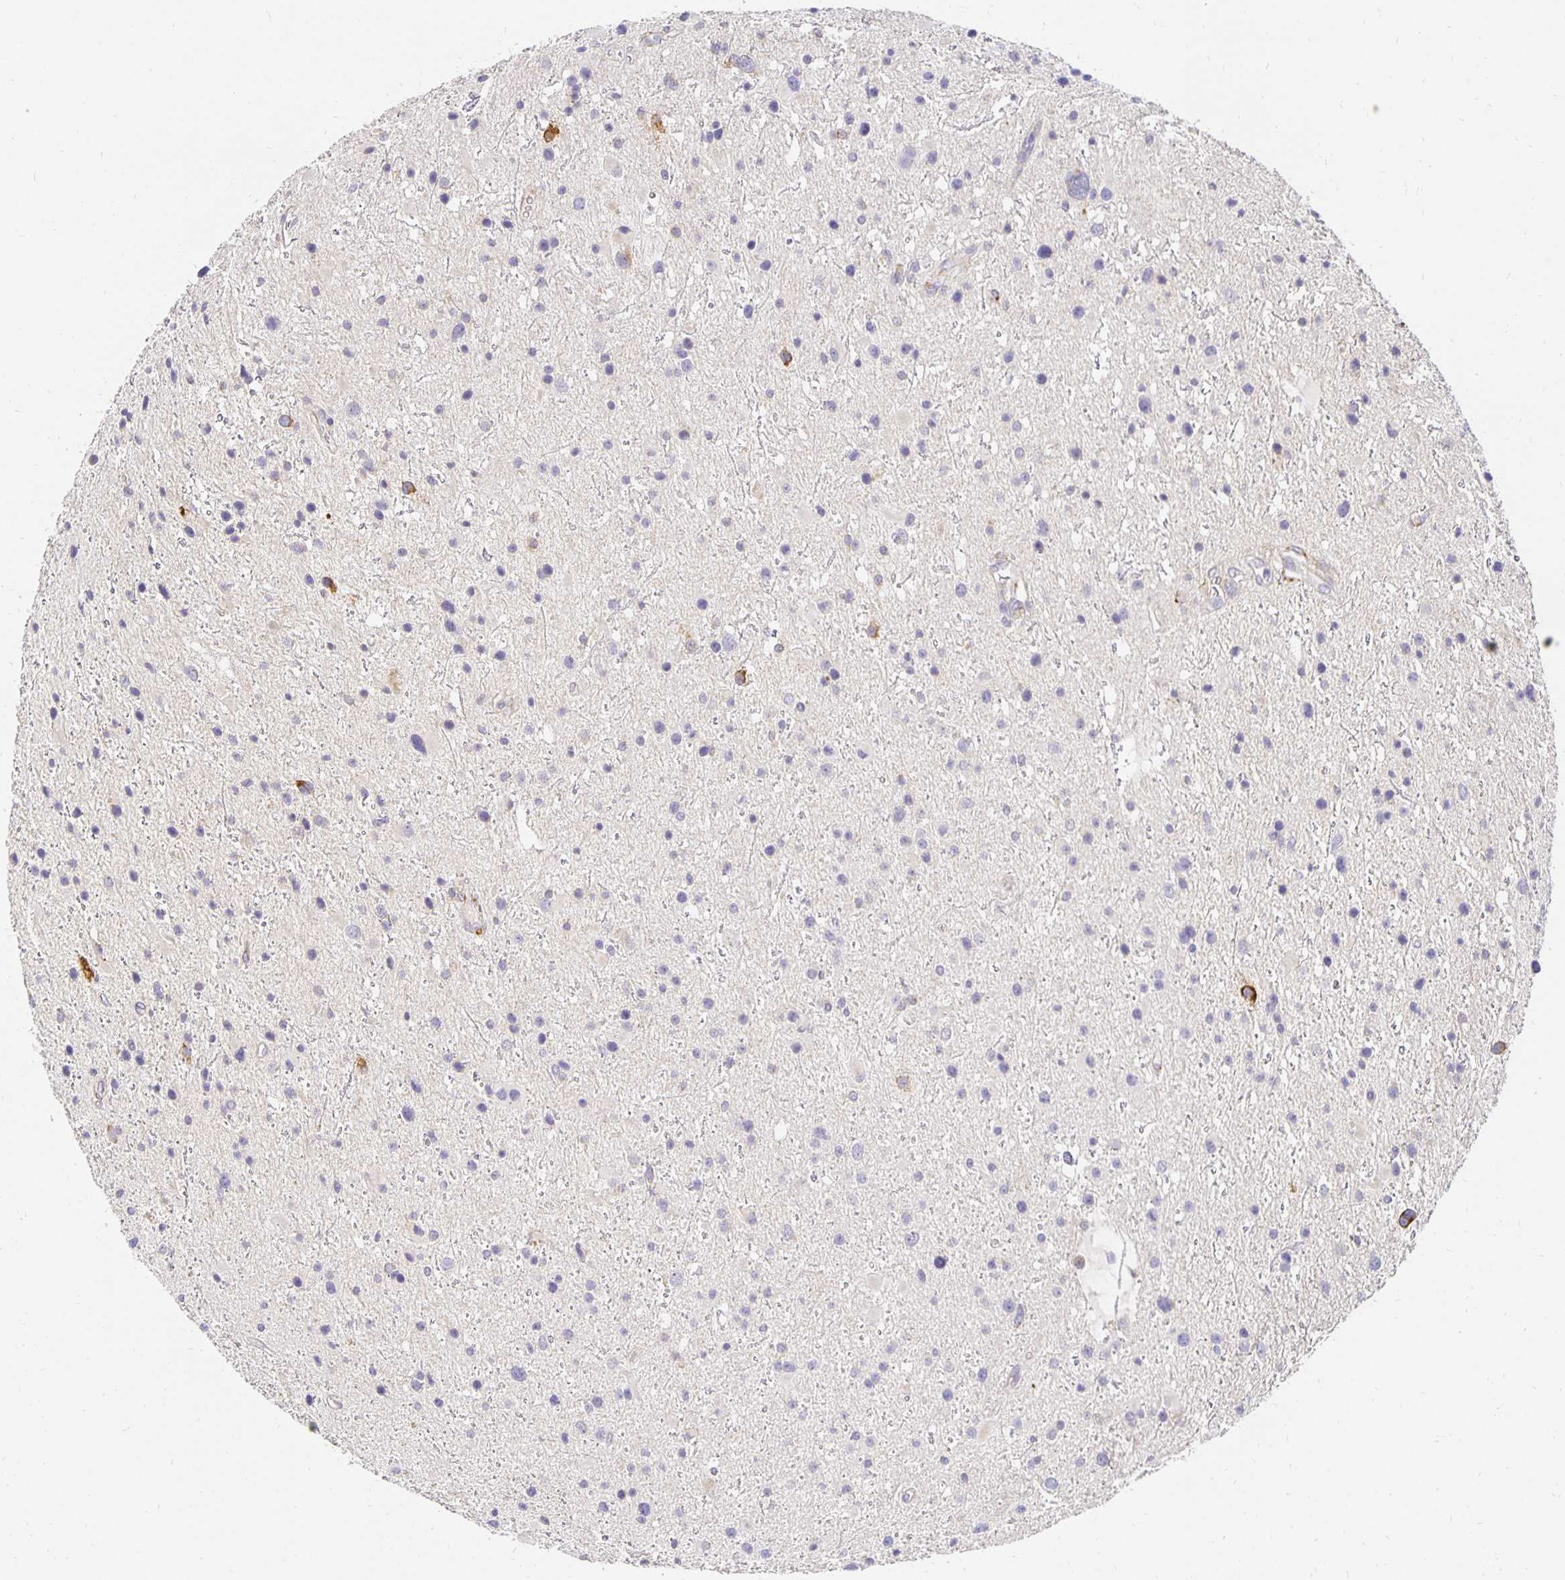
{"staining": {"intensity": "negative", "quantity": "none", "location": "none"}, "tissue": "glioma", "cell_type": "Tumor cells", "image_type": "cancer", "snomed": [{"axis": "morphology", "description": "Glioma, malignant, Low grade"}, {"axis": "topography", "description": "Brain"}], "caption": "Immunohistochemical staining of malignant glioma (low-grade) exhibits no significant positivity in tumor cells.", "gene": "PLOD1", "patient": {"sex": "female", "age": 32}}